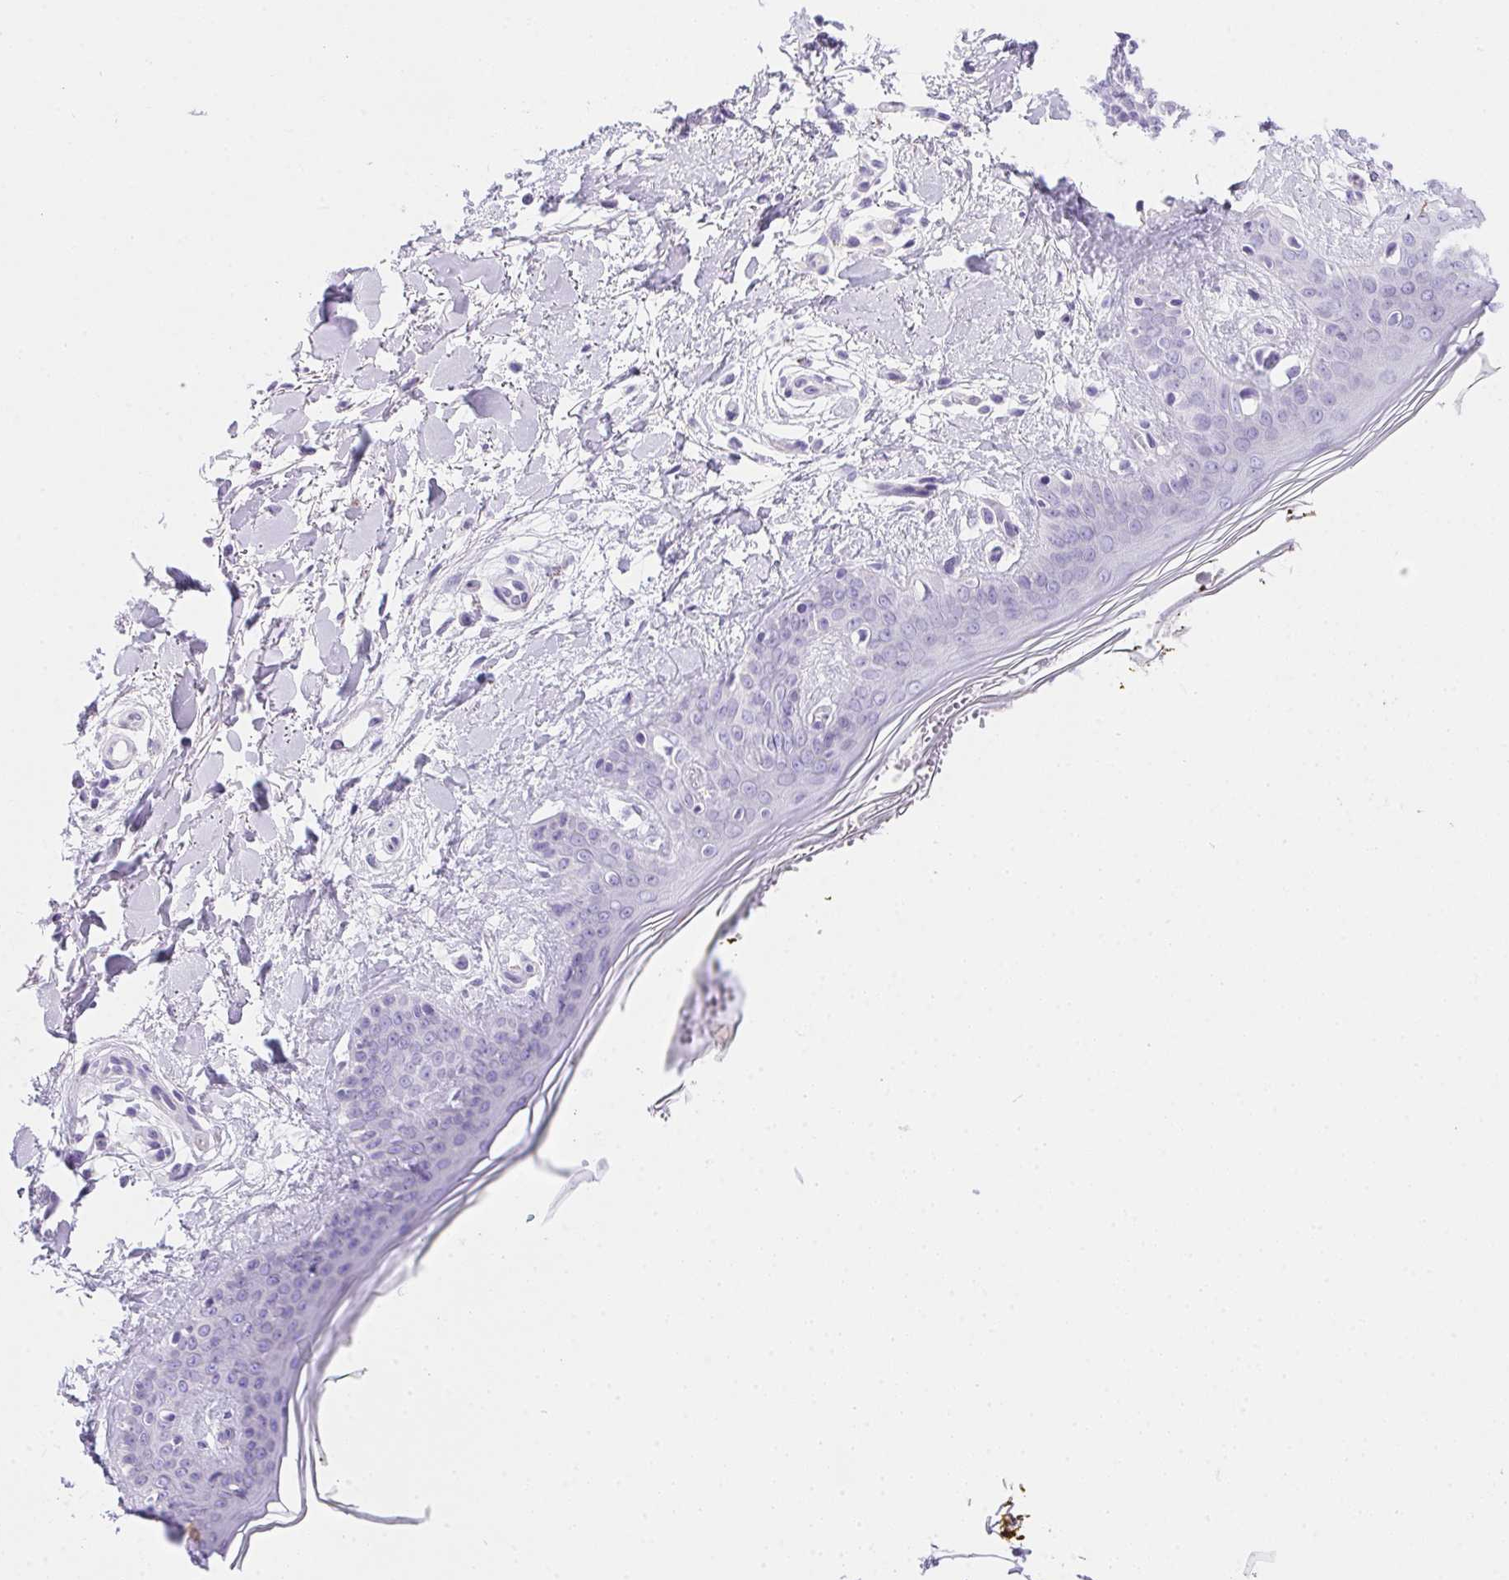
{"staining": {"intensity": "negative", "quantity": "none", "location": "none"}, "tissue": "skin", "cell_type": "Fibroblasts", "image_type": "normal", "snomed": [{"axis": "morphology", "description": "Normal tissue, NOS"}, {"axis": "topography", "description": "Skin"}], "caption": "The micrograph reveals no staining of fibroblasts in benign skin.", "gene": "SPACA5B", "patient": {"sex": "female", "age": 34}}